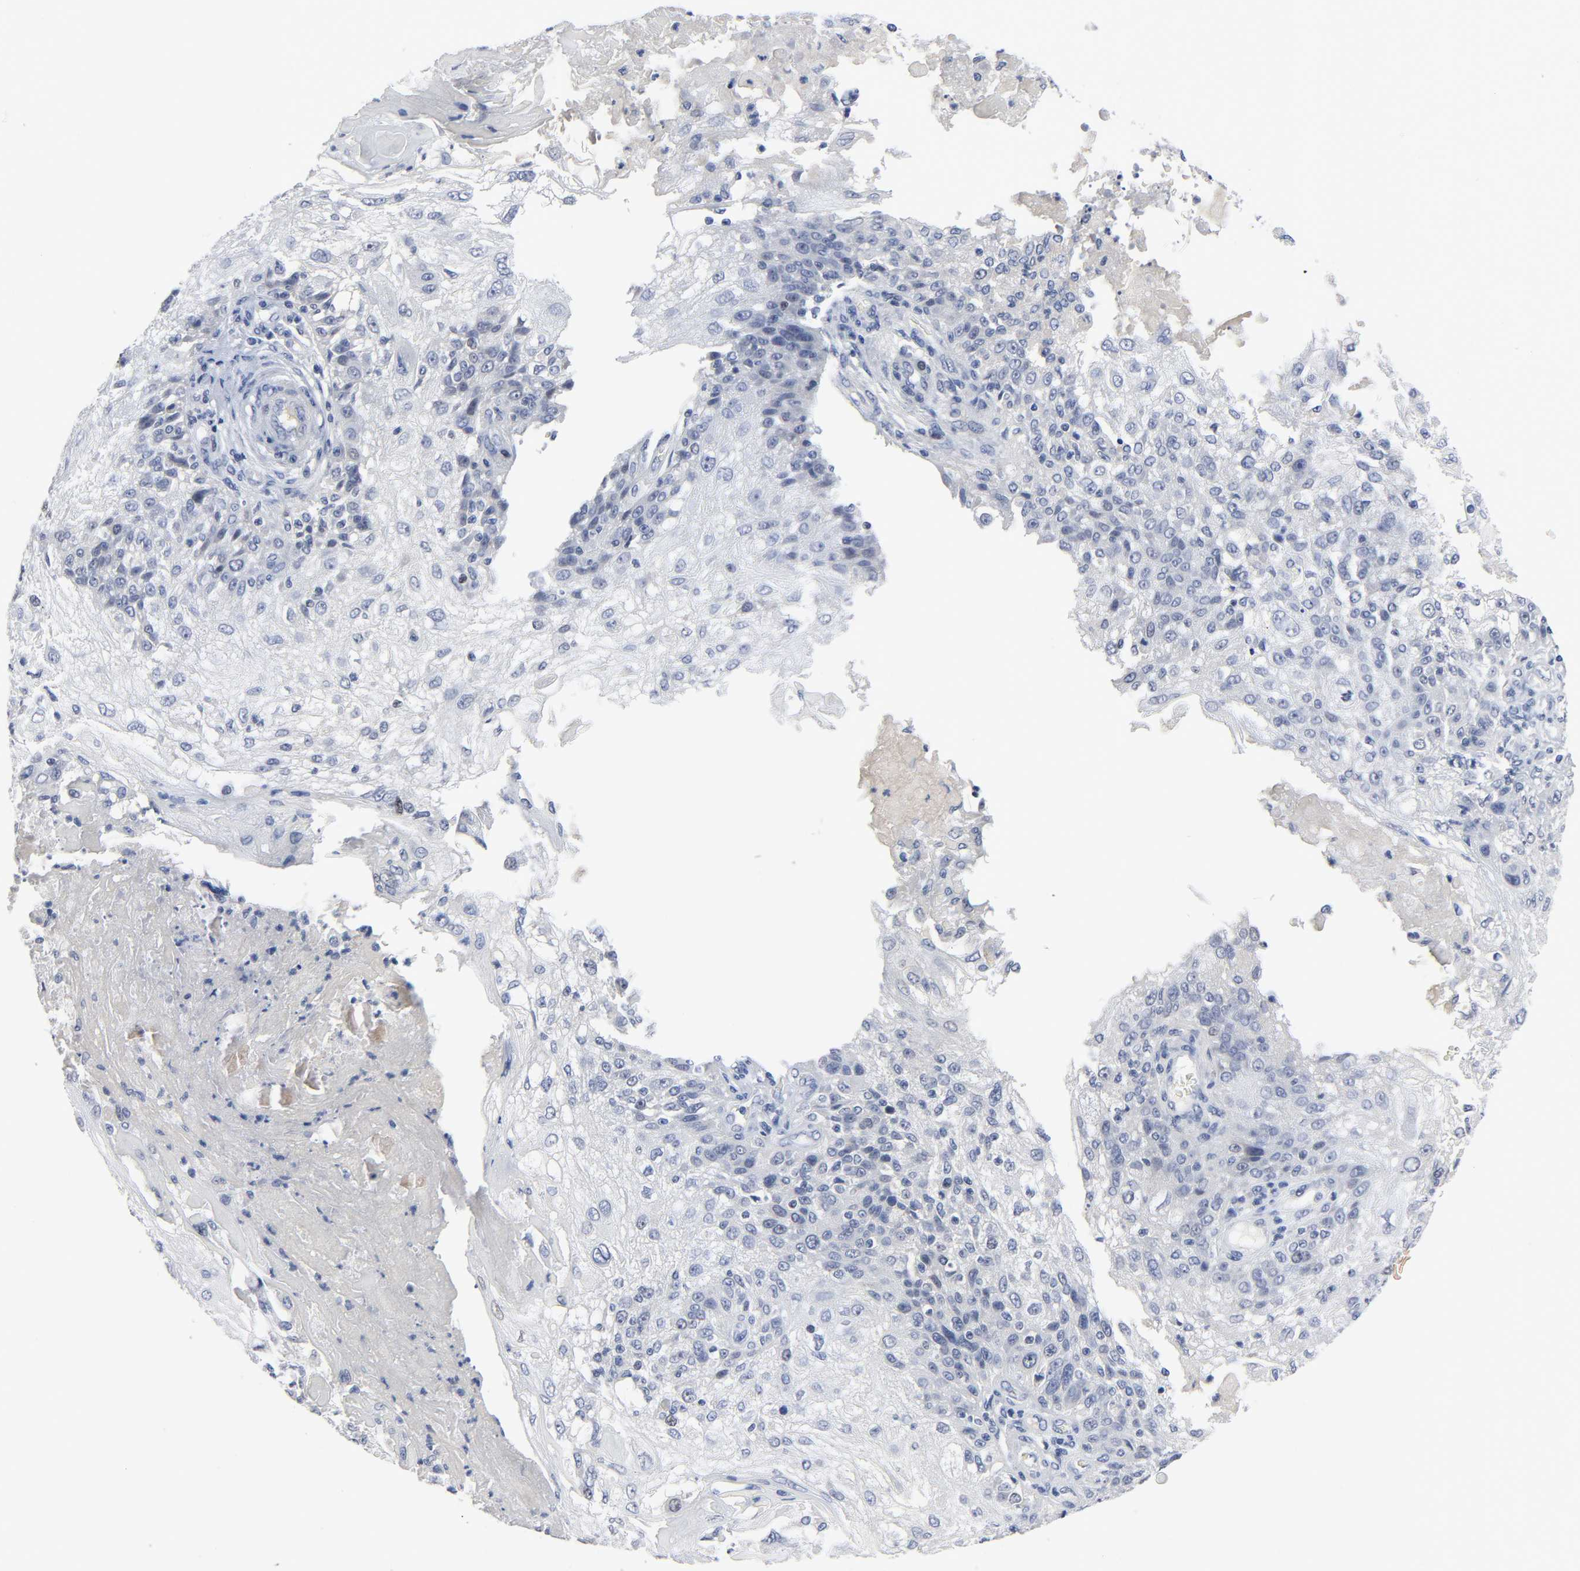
{"staining": {"intensity": "negative", "quantity": "none", "location": "none"}, "tissue": "skin cancer", "cell_type": "Tumor cells", "image_type": "cancer", "snomed": [{"axis": "morphology", "description": "Normal tissue, NOS"}, {"axis": "morphology", "description": "Squamous cell carcinoma, NOS"}, {"axis": "topography", "description": "Skin"}], "caption": "Tumor cells show no significant protein expression in skin cancer.", "gene": "WEE1", "patient": {"sex": "female", "age": 83}}